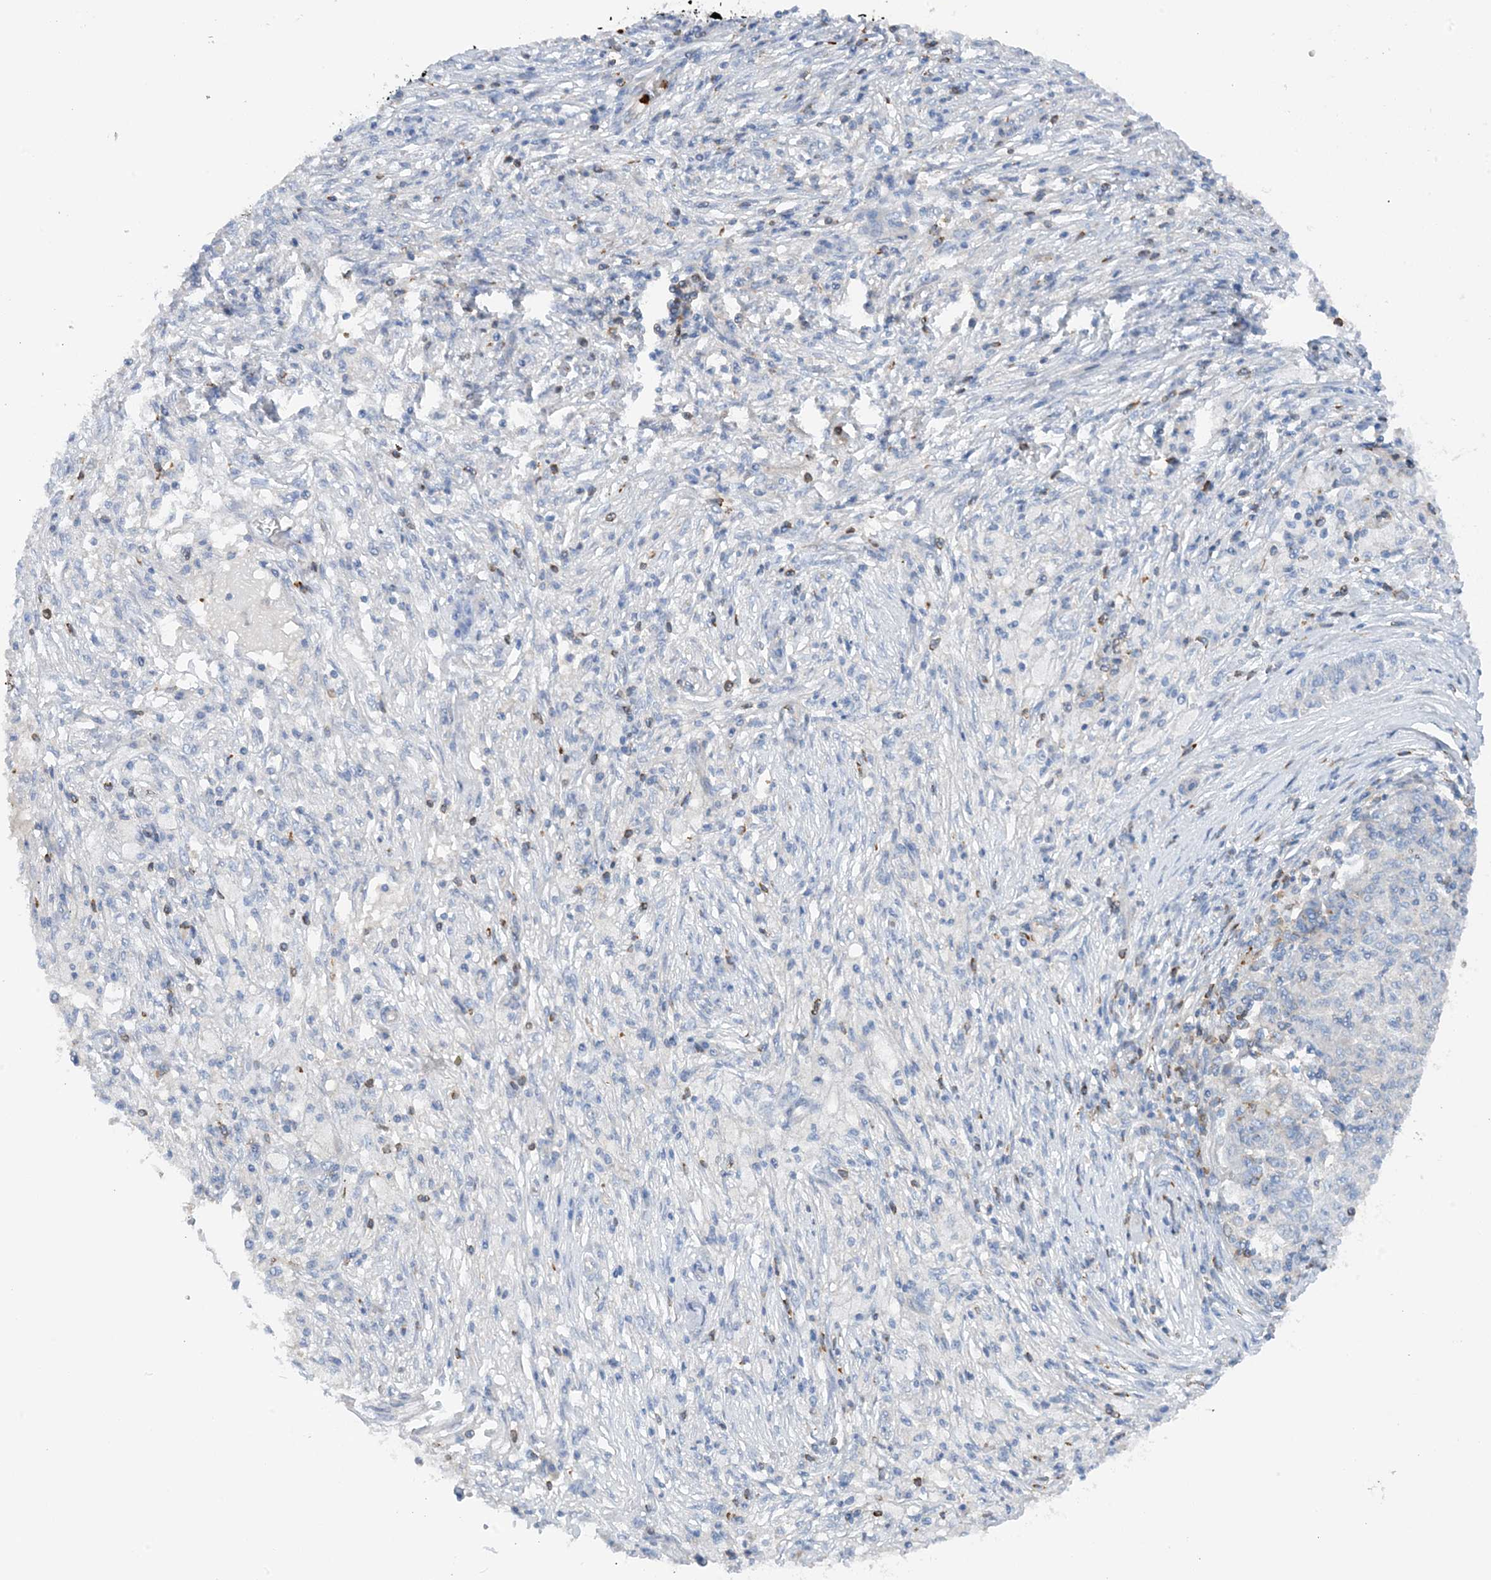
{"staining": {"intensity": "negative", "quantity": "none", "location": "none"}, "tissue": "ovarian cancer", "cell_type": "Tumor cells", "image_type": "cancer", "snomed": [{"axis": "morphology", "description": "Carcinoma, endometroid"}, {"axis": "topography", "description": "Ovary"}], "caption": "Image shows no protein staining in tumor cells of ovarian cancer (endometroid carcinoma) tissue. The staining was performed using DAB to visualize the protein expression in brown, while the nuclei were stained in blue with hematoxylin (Magnification: 20x).", "gene": "PHACTR2", "patient": {"sex": "female", "age": 42}}